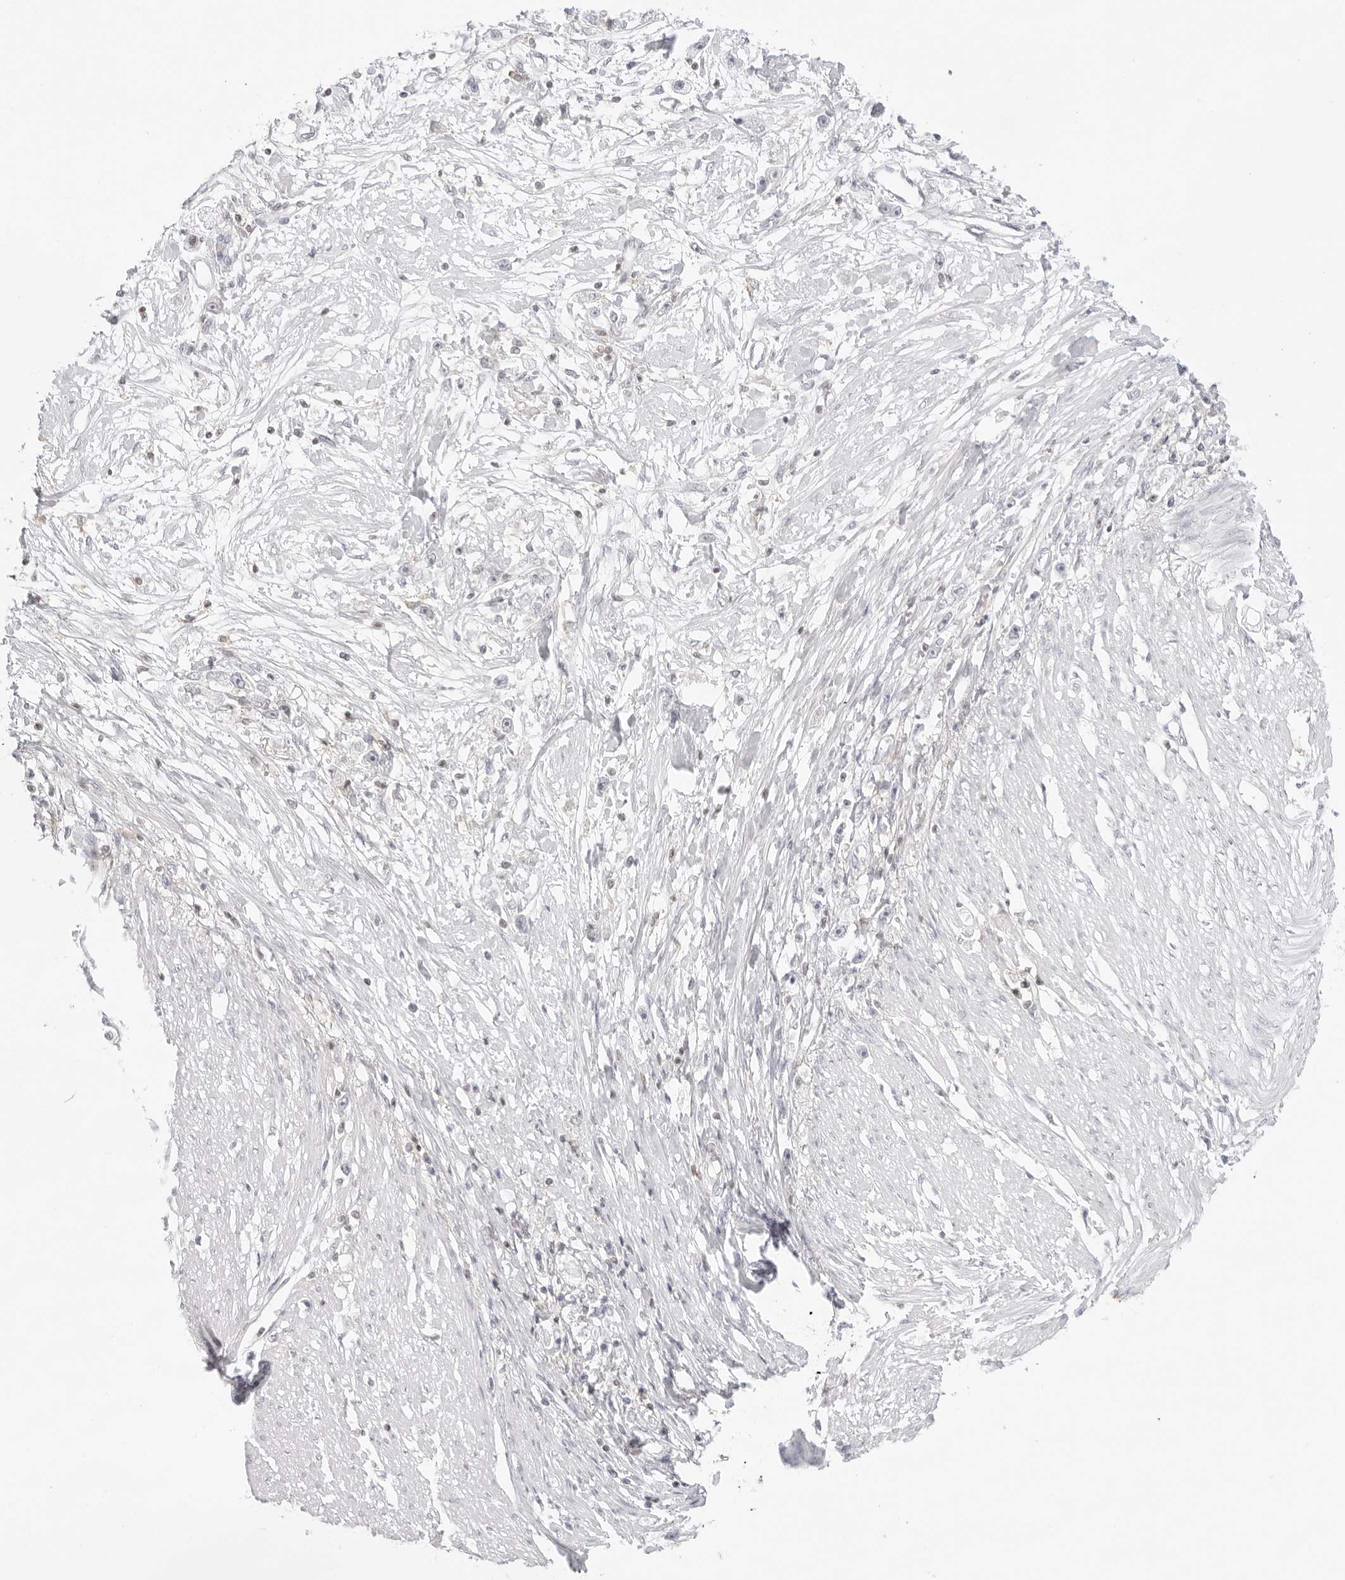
{"staining": {"intensity": "negative", "quantity": "none", "location": "none"}, "tissue": "stomach cancer", "cell_type": "Tumor cells", "image_type": "cancer", "snomed": [{"axis": "morphology", "description": "Adenocarcinoma, NOS"}, {"axis": "topography", "description": "Stomach"}], "caption": "This is an immunohistochemistry histopathology image of stomach cancer (adenocarcinoma). There is no expression in tumor cells.", "gene": "TNFRSF14", "patient": {"sex": "female", "age": 59}}